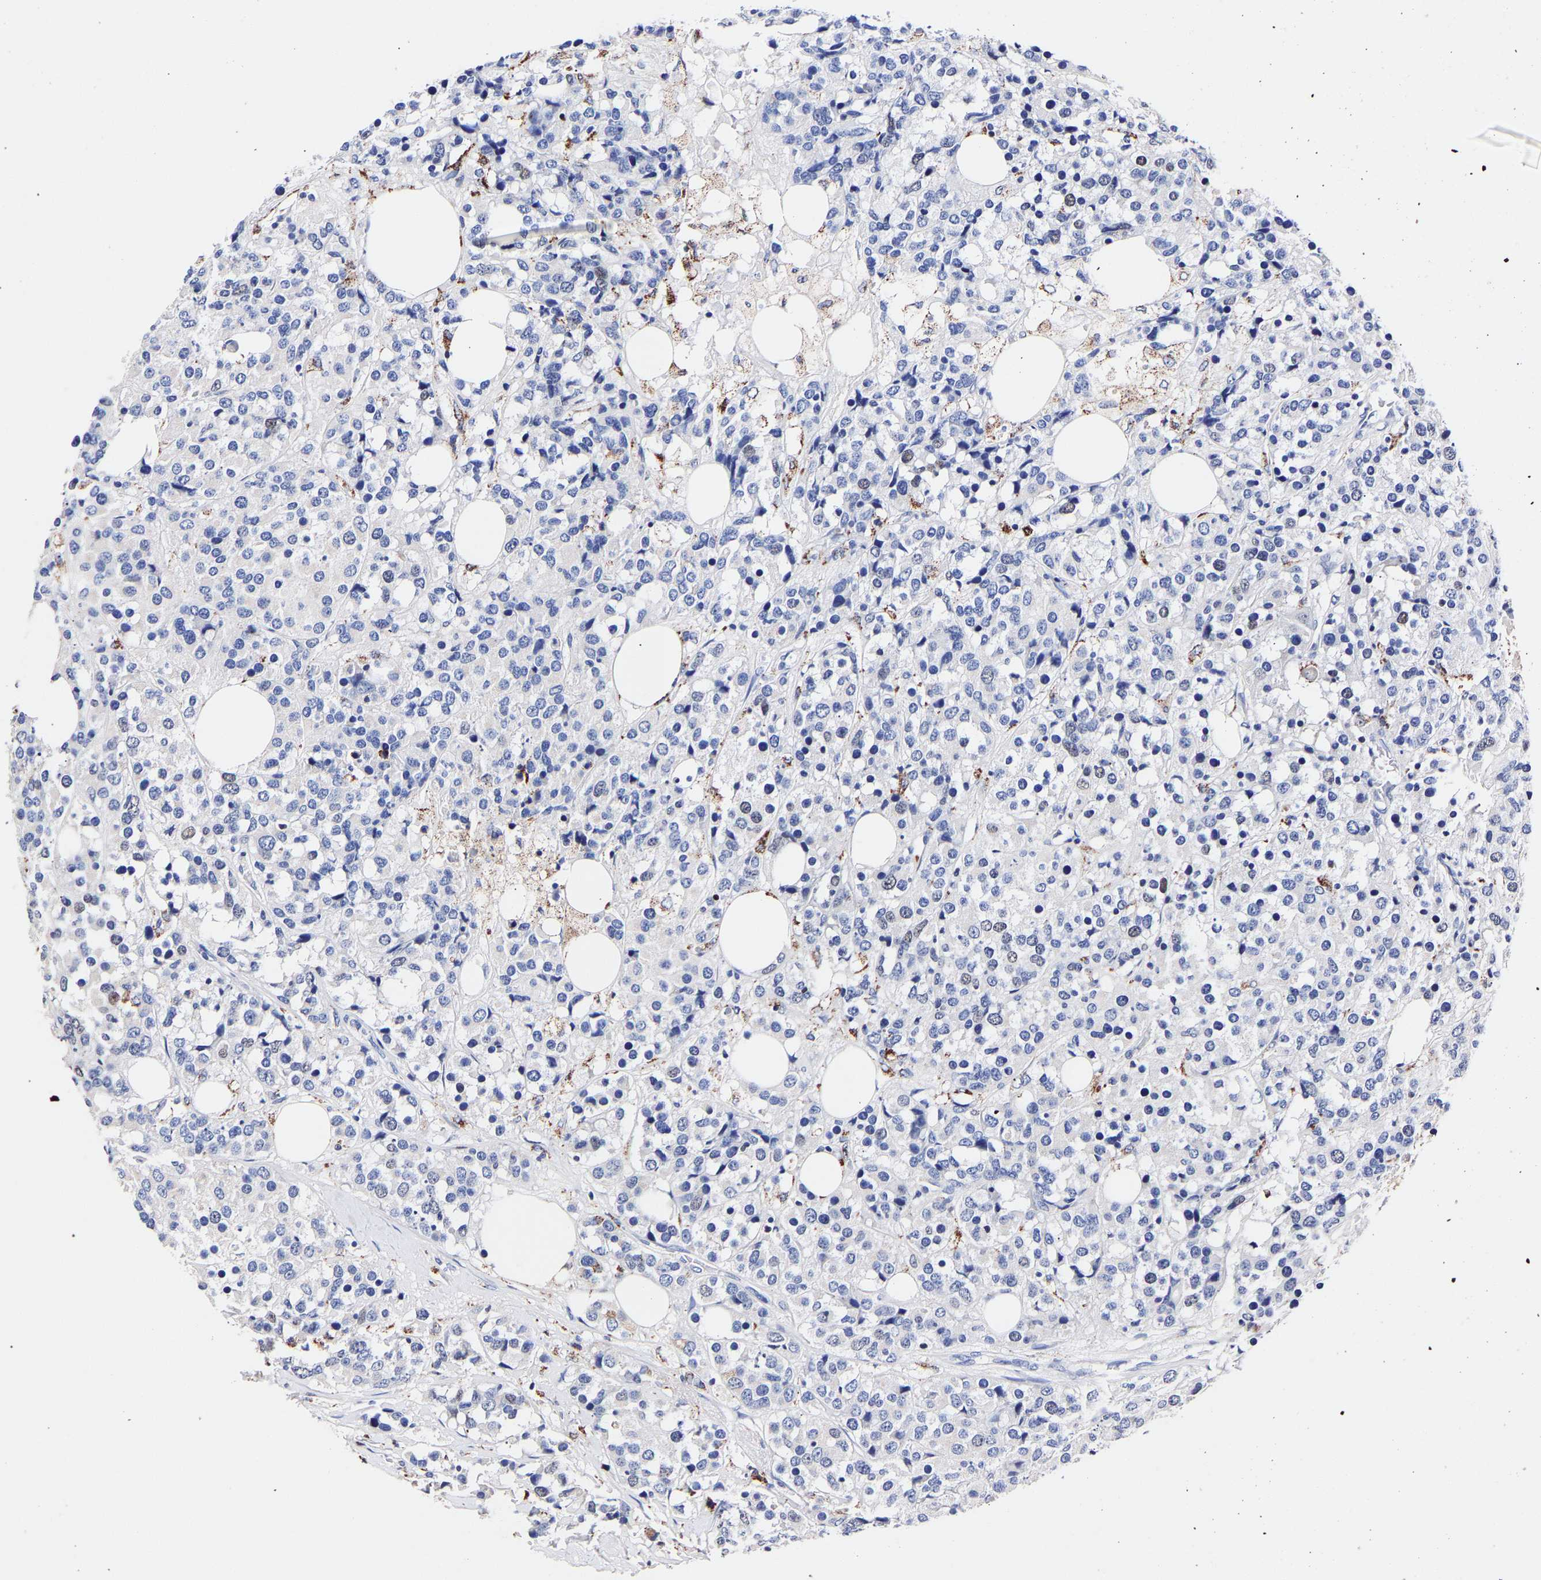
{"staining": {"intensity": "negative", "quantity": "none", "location": "none"}, "tissue": "breast cancer", "cell_type": "Tumor cells", "image_type": "cancer", "snomed": [{"axis": "morphology", "description": "Lobular carcinoma"}, {"axis": "topography", "description": "Breast"}], "caption": "Human breast cancer stained for a protein using IHC demonstrates no positivity in tumor cells.", "gene": "SEM1", "patient": {"sex": "female", "age": 59}}